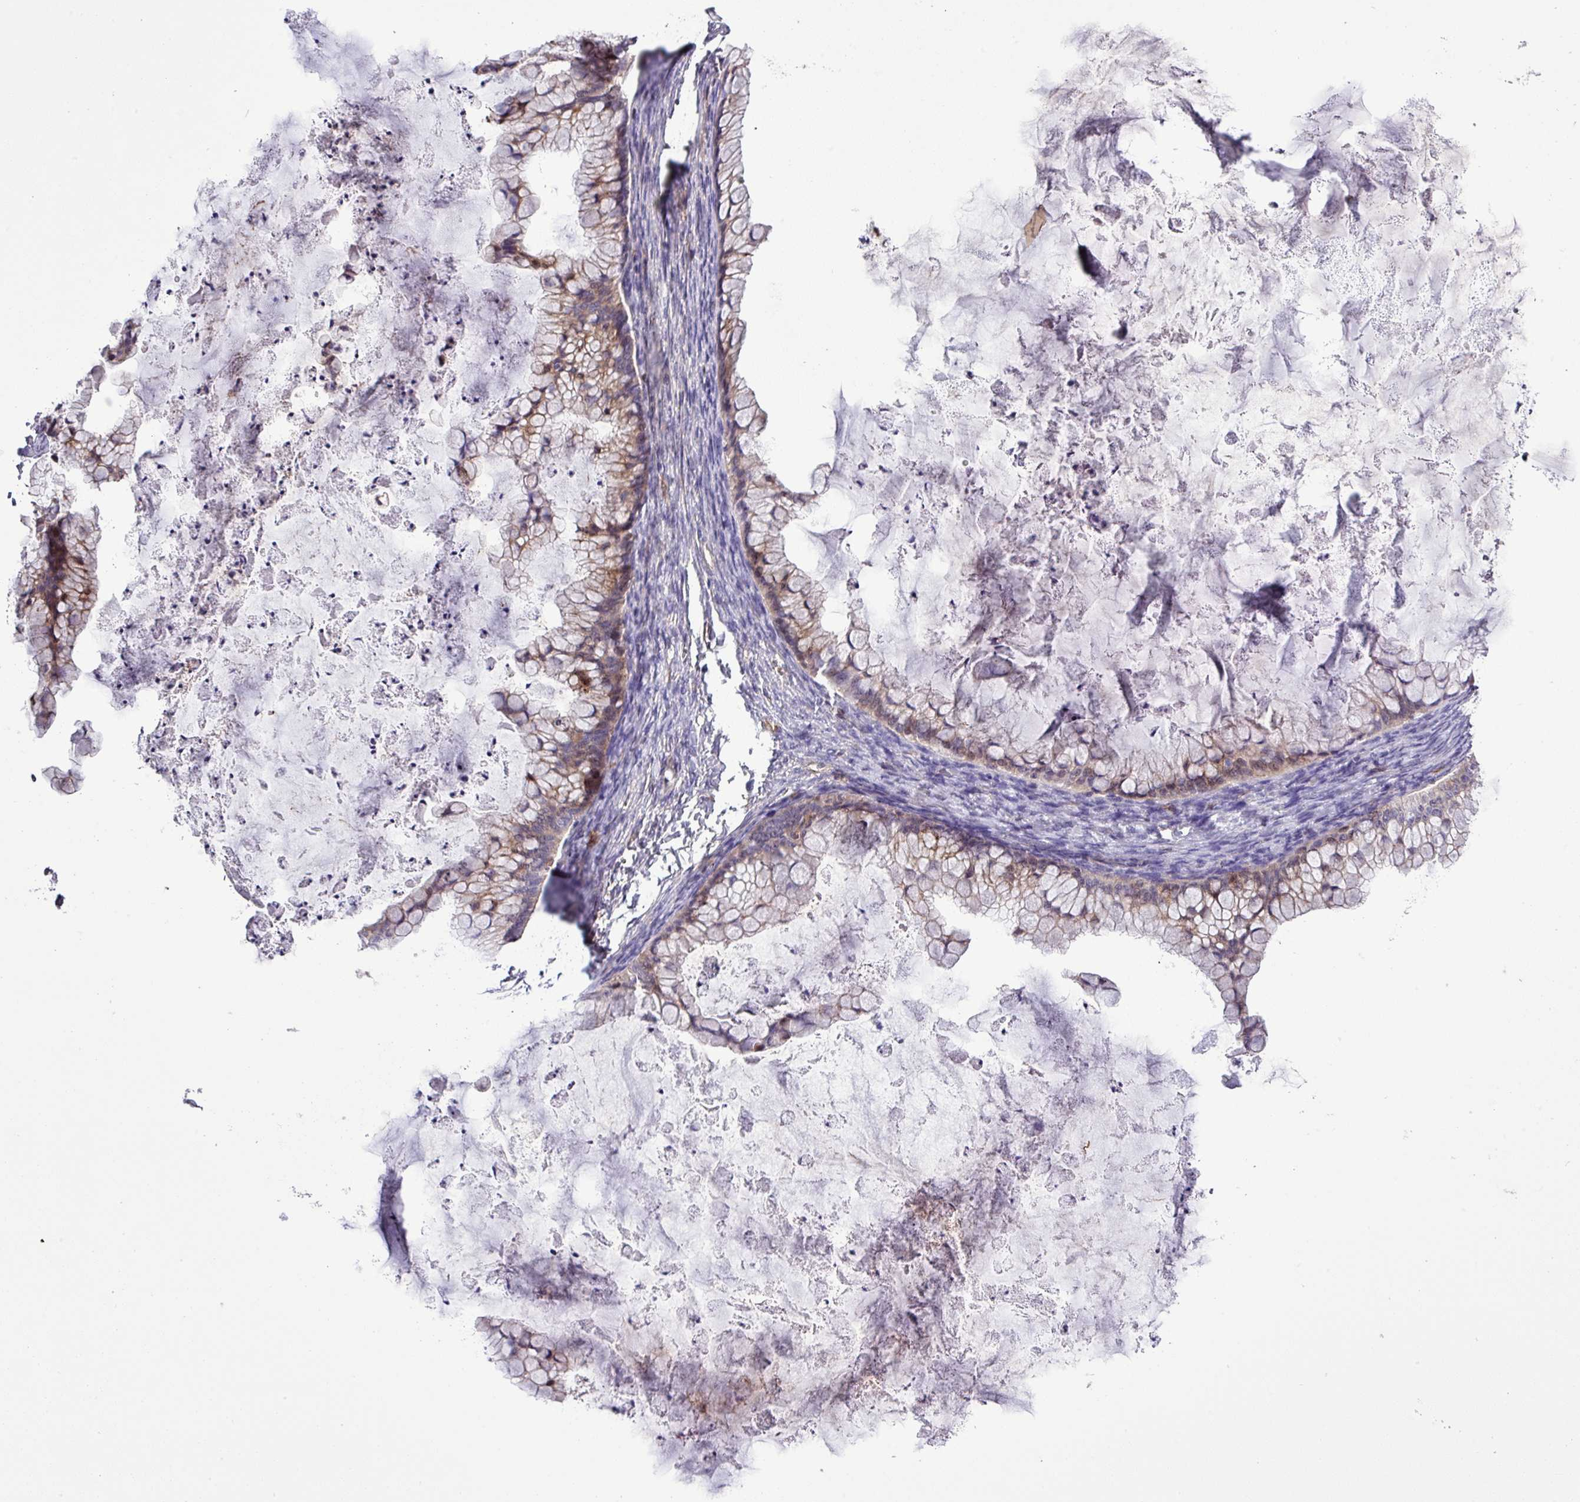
{"staining": {"intensity": "weak", "quantity": "25%-75%", "location": "cytoplasmic/membranous"}, "tissue": "ovarian cancer", "cell_type": "Tumor cells", "image_type": "cancer", "snomed": [{"axis": "morphology", "description": "Cystadenocarcinoma, mucinous, NOS"}, {"axis": "topography", "description": "Ovary"}], "caption": "Immunohistochemistry (IHC) photomicrograph of ovarian mucinous cystadenocarcinoma stained for a protein (brown), which shows low levels of weak cytoplasmic/membranous positivity in about 25%-75% of tumor cells.", "gene": "CARHSP1", "patient": {"sex": "female", "age": 35}}